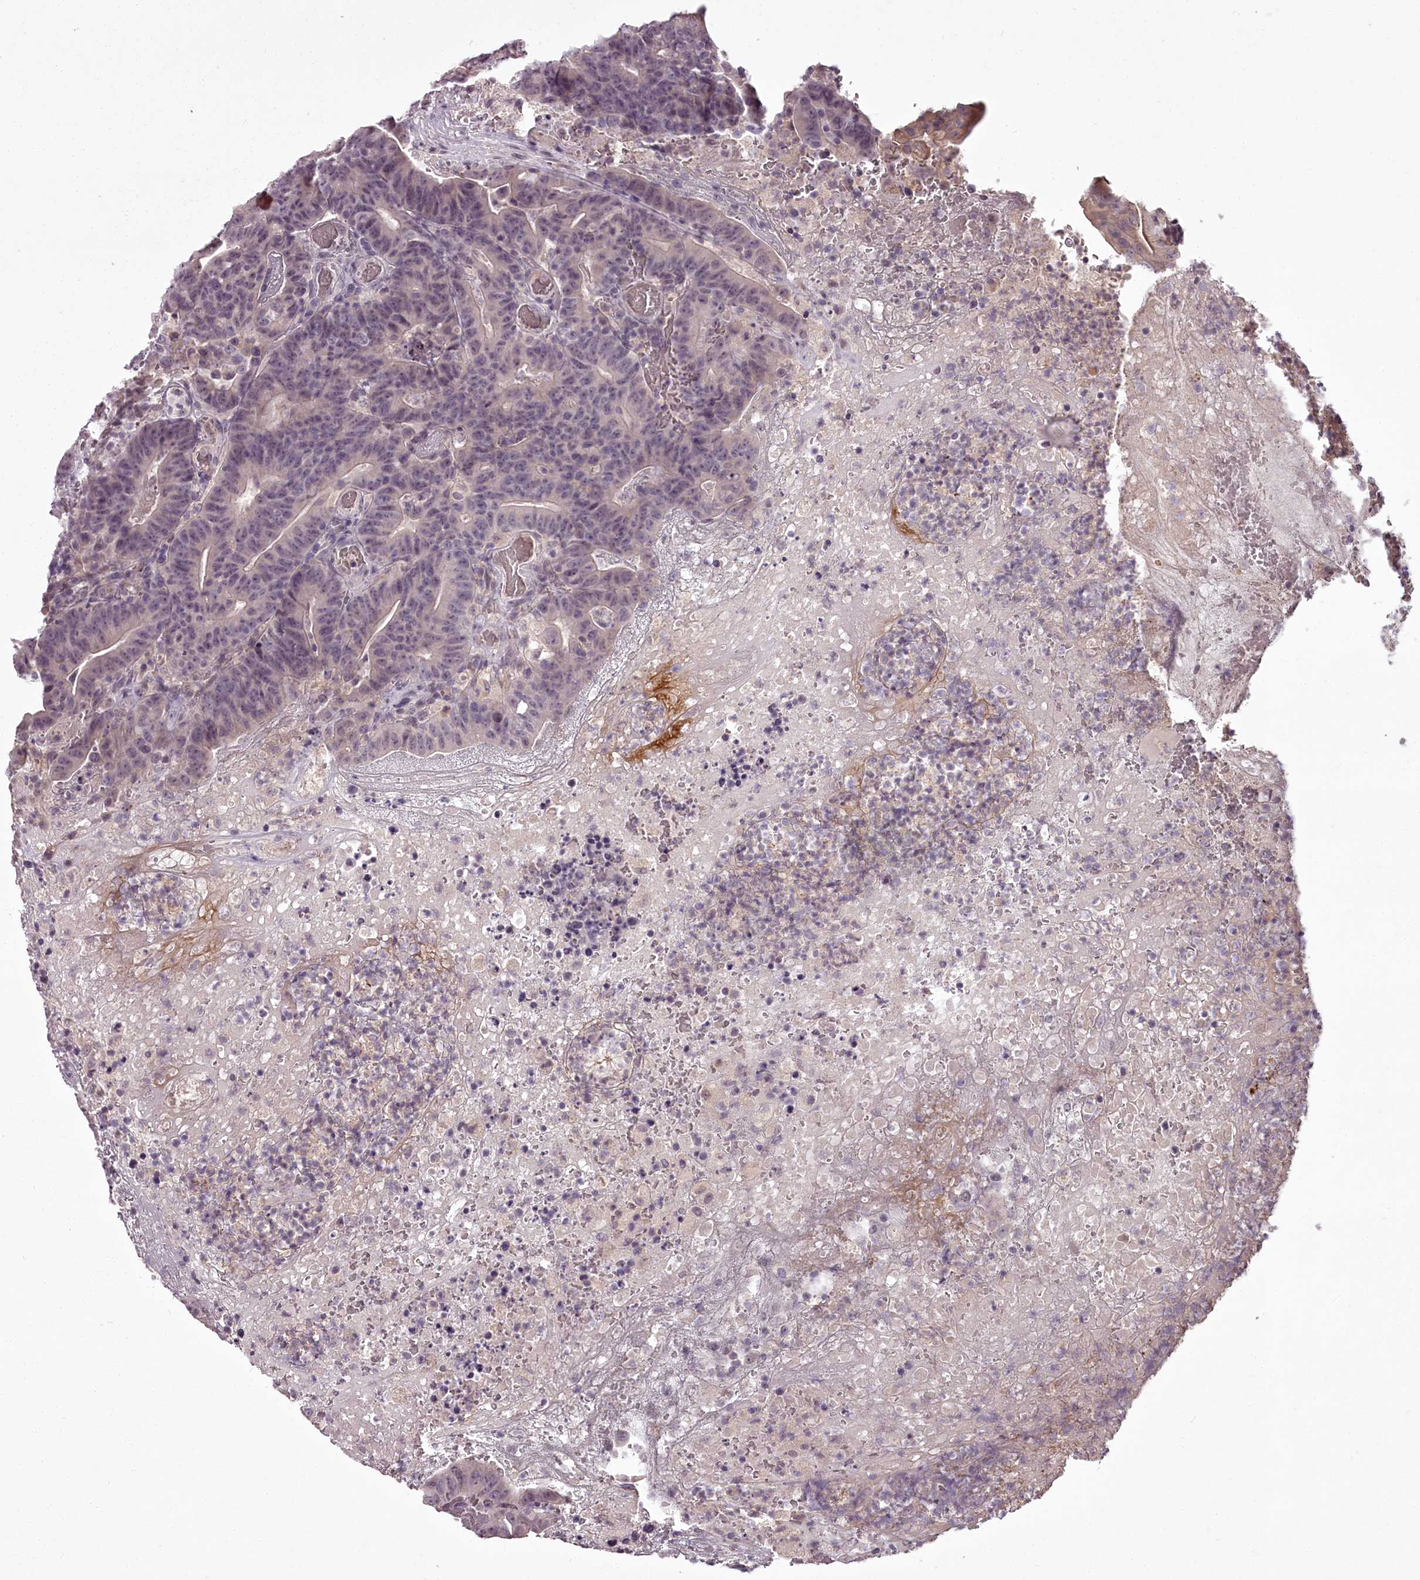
{"staining": {"intensity": "moderate", "quantity": "<25%", "location": "cytoplasmic/membranous"}, "tissue": "colorectal cancer", "cell_type": "Tumor cells", "image_type": "cancer", "snomed": [{"axis": "morphology", "description": "Normal tissue, NOS"}, {"axis": "morphology", "description": "Adenocarcinoma, NOS"}, {"axis": "topography", "description": "Colon"}], "caption": "Human adenocarcinoma (colorectal) stained with a brown dye demonstrates moderate cytoplasmic/membranous positive staining in about <25% of tumor cells.", "gene": "RBMXL2", "patient": {"sex": "female", "age": 75}}